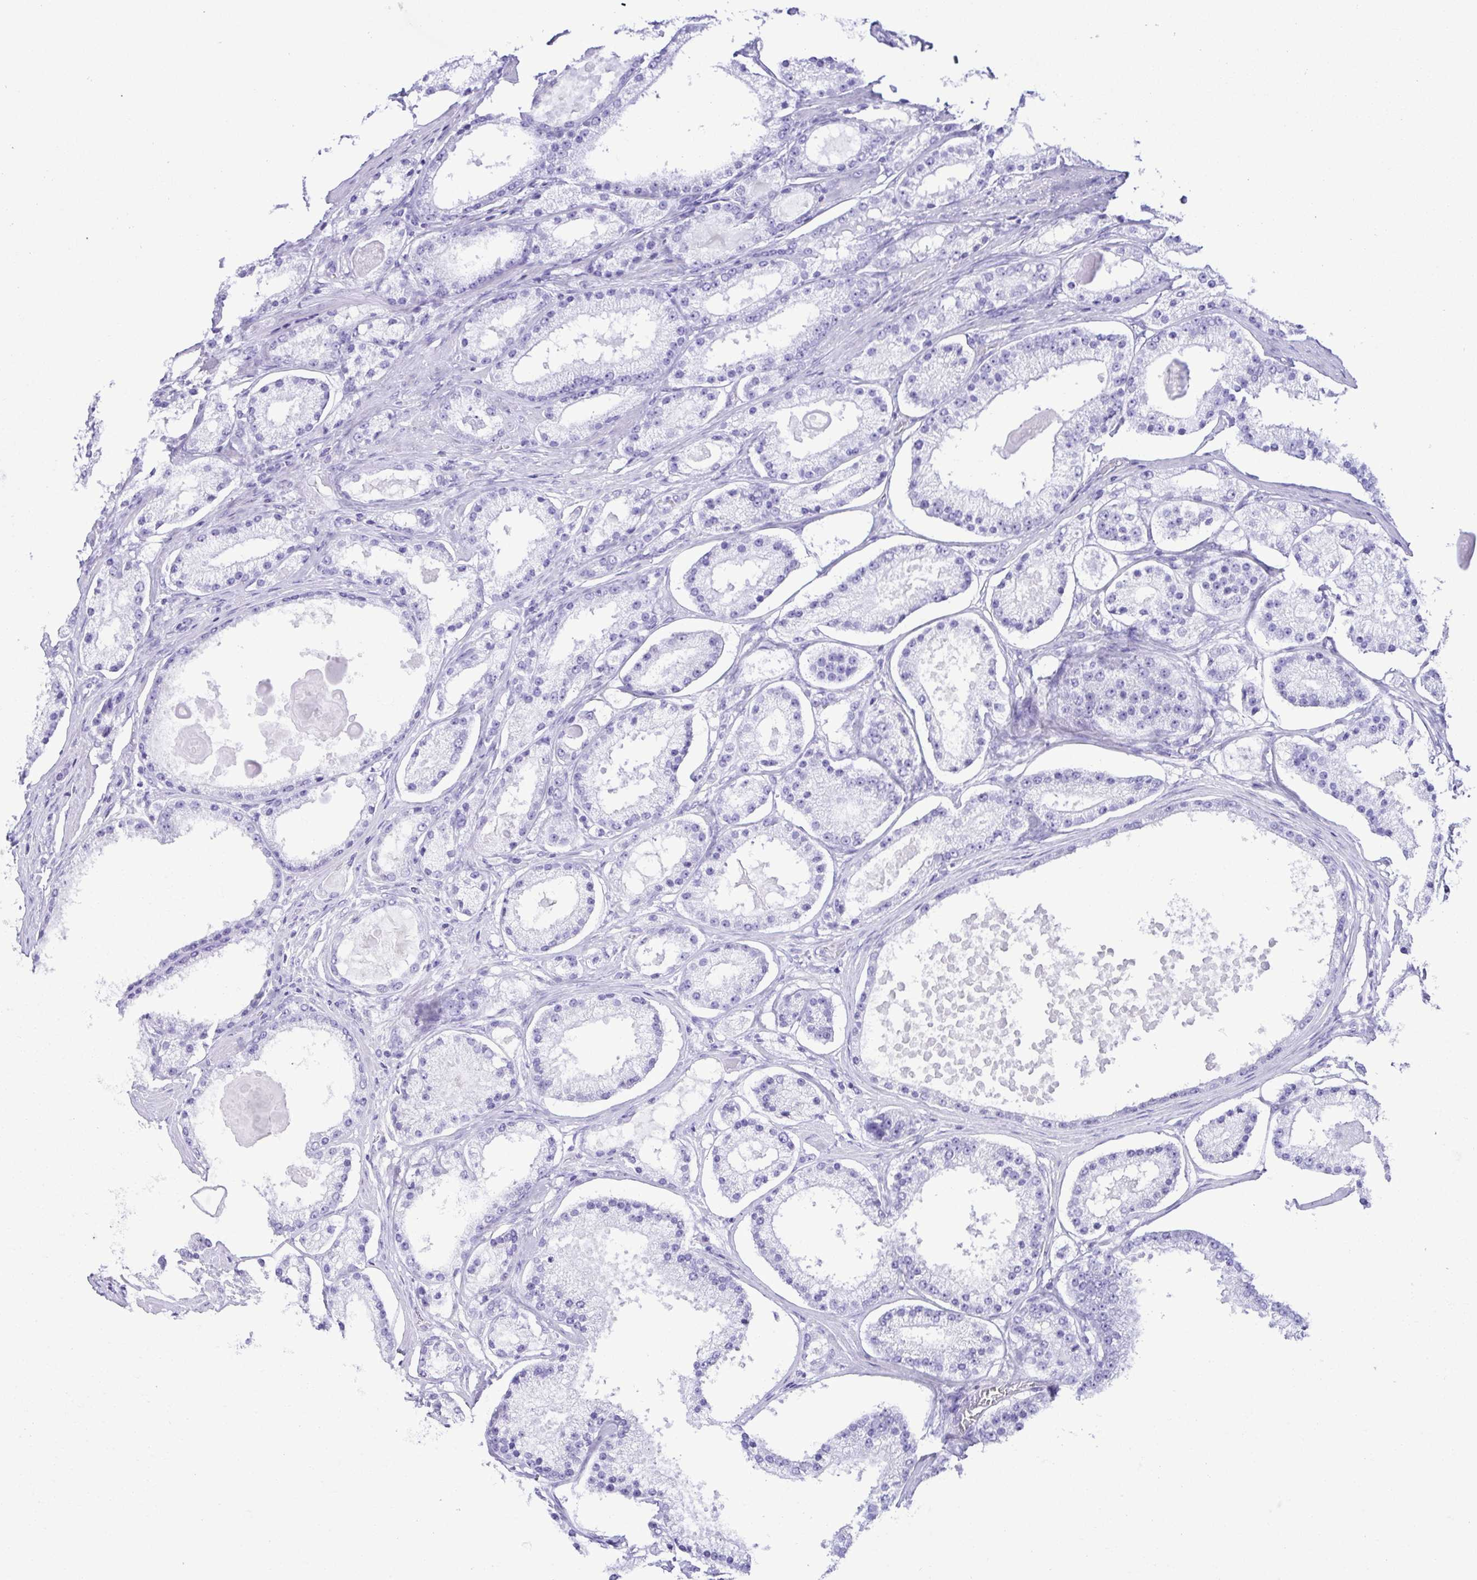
{"staining": {"intensity": "negative", "quantity": "none", "location": "none"}, "tissue": "prostate cancer", "cell_type": "Tumor cells", "image_type": "cancer", "snomed": [{"axis": "morphology", "description": "Adenocarcinoma, Low grade"}, {"axis": "topography", "description": "Prostate"}], "caption": "Tumor cells are negative for protein expression in human prostate cancer (low-grade adenocarcinoma).", "gene": "ERP27", "patient": {"sex": "male", "age": 57}}